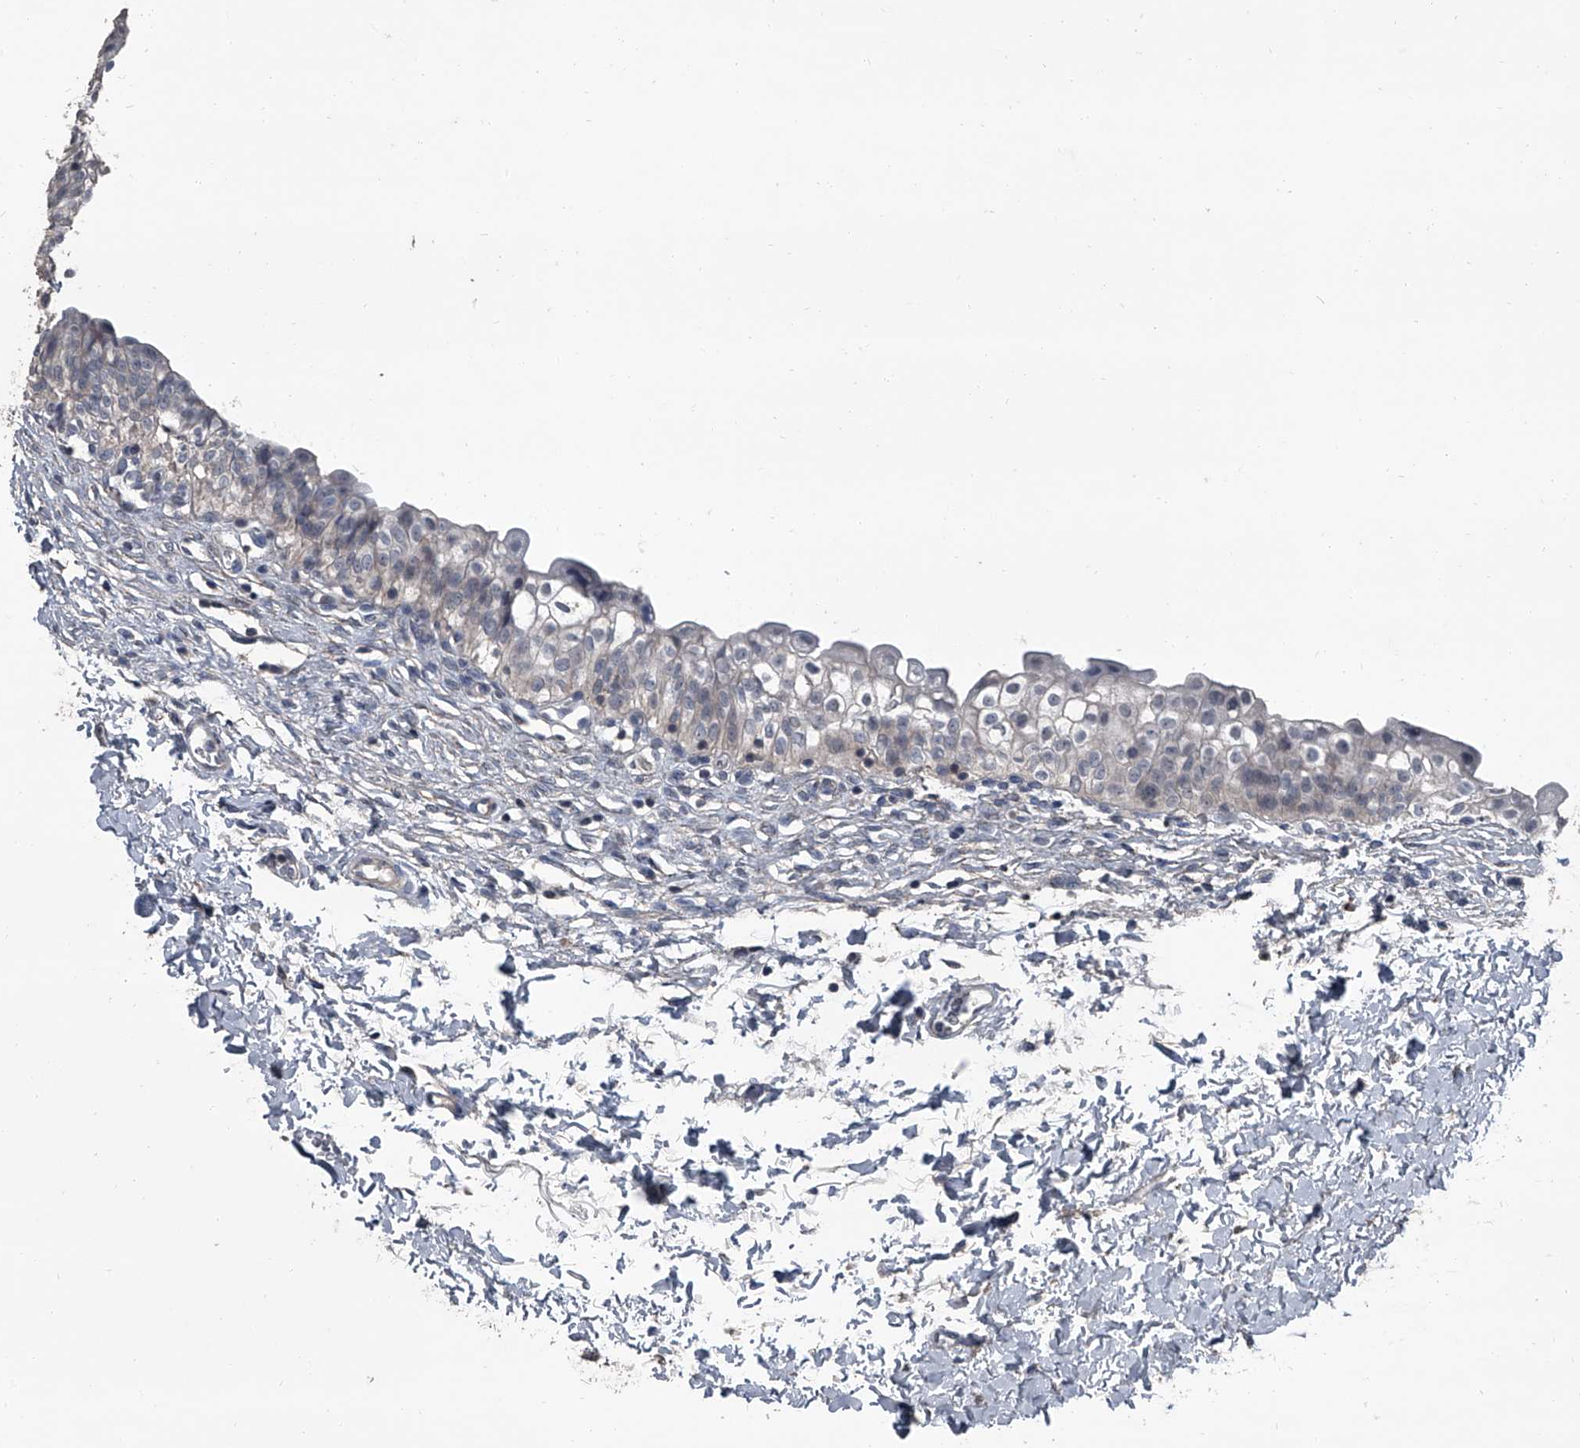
{"staining": {"intensity": "negative", "quantity": "none", "location": "none"}, "tissue": "urinary bladder", "cell_type": "Urothelial cells", "image_type": "normal", "snomed": [{"axis": "morphology", "description": "Normal tissue, NOS"}, {"axis": "topography", "description": "Urinary bladder"}], "caption": "This histopathology image is of normal urinary bladder stained with immunohistochemistry (IHC) to label a protein in brown with the nuclei are counter-stained blue. There is no positivity in urothelial cells.", "gene": "OARD1", "patient": {"sex": "male", "age": 55}}